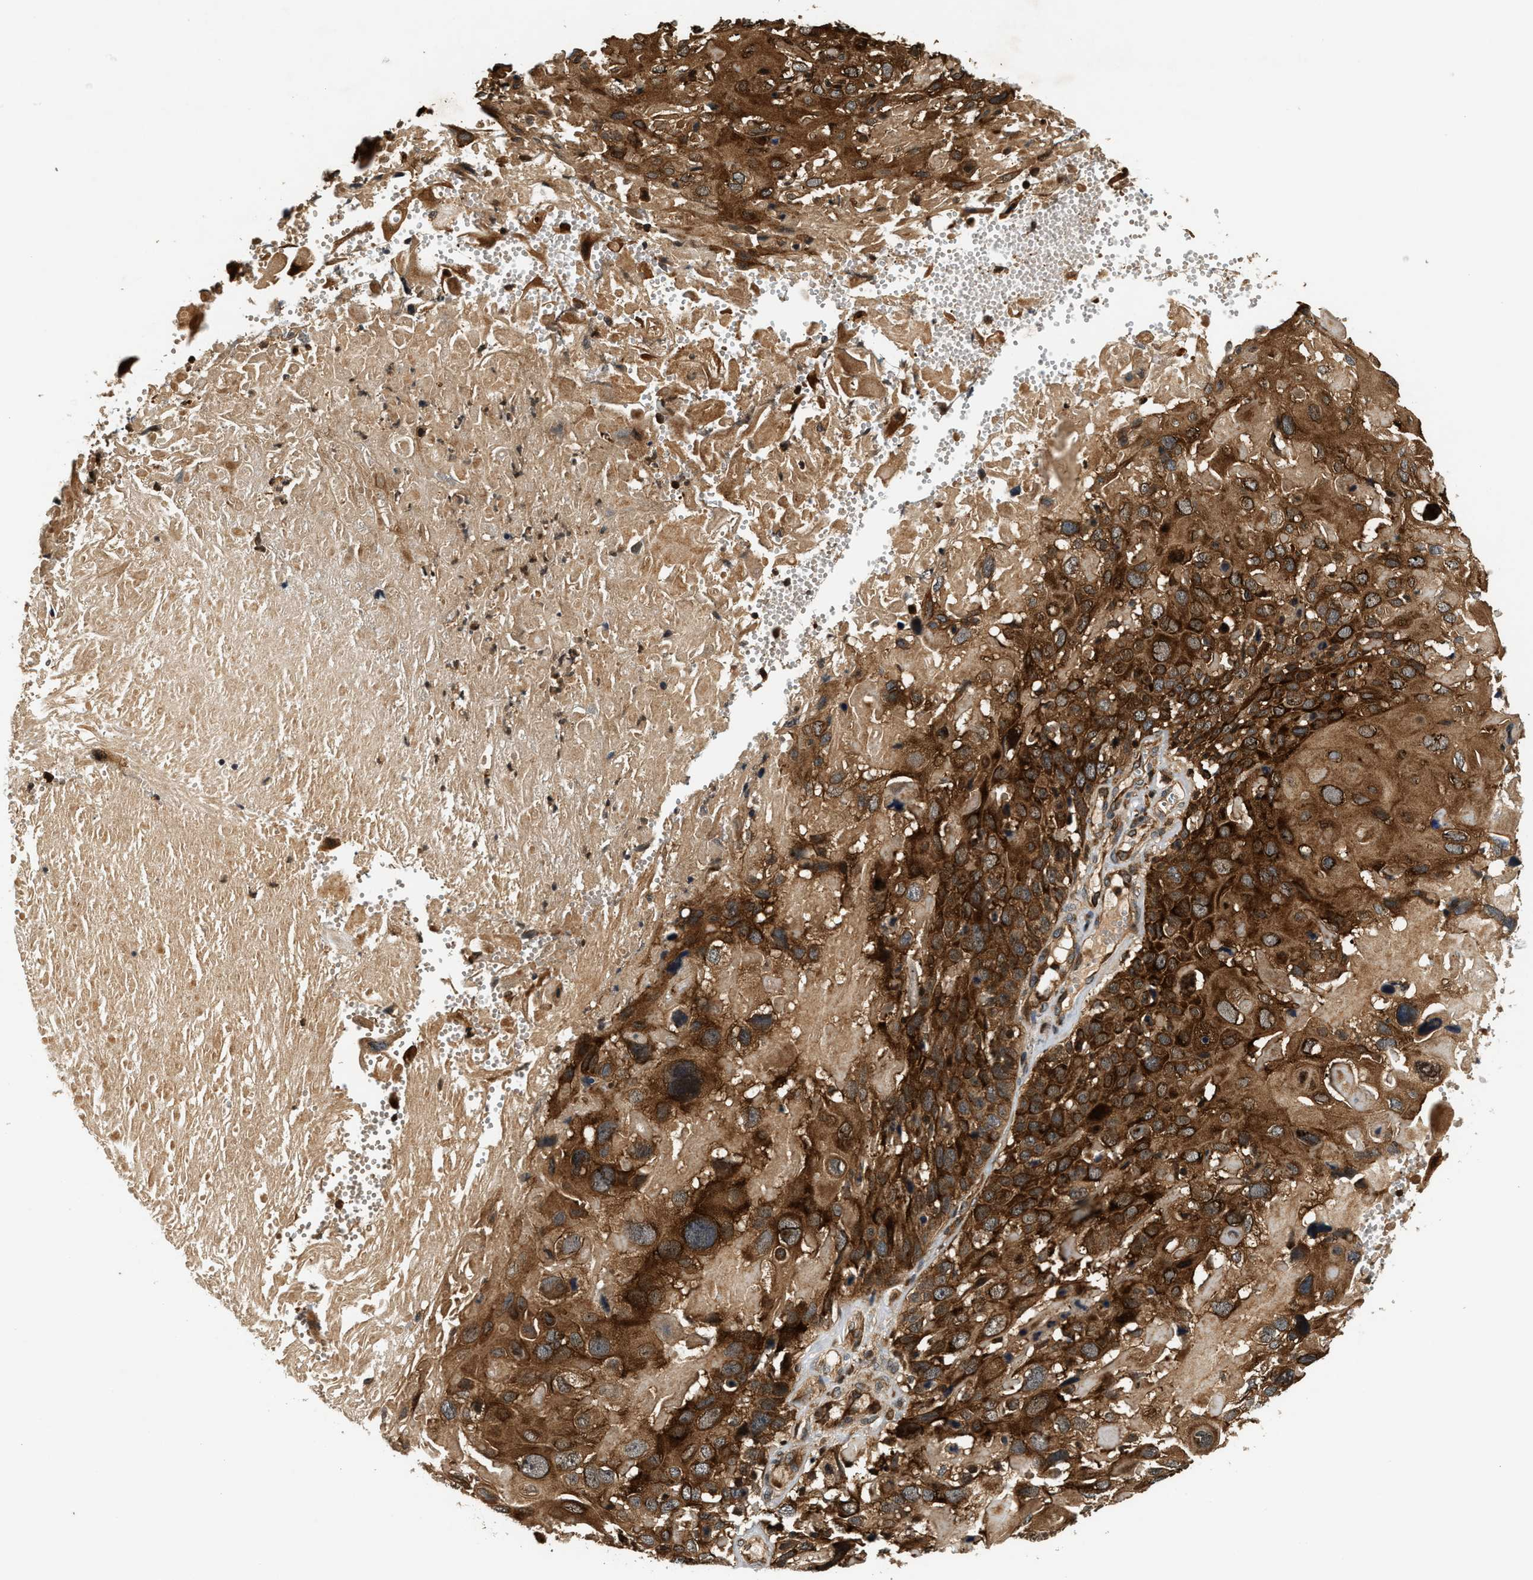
{"staining": {"intensity": "strong", "quantity": ">75%", "location": "cytoplasmic/membranous"}, "tissue": "cervical cancer", "cell_type": "Tumor cells", "image_type": "cancer", "snomed": [{"axis": "morphology", "description": "Squamous cell carcinoma, NOS"}, {"axis": "topography", "description": "Cervix"}], "caption": "Immunohistochemical staining of human cervical cancer (squamous cell carcinoma) shows high levels of strong cytoplasmic/membranous staining in approximately >75% of tumor cells.", "gene": "SAMD9", "patient": {"sex": "female", "age": 74}}